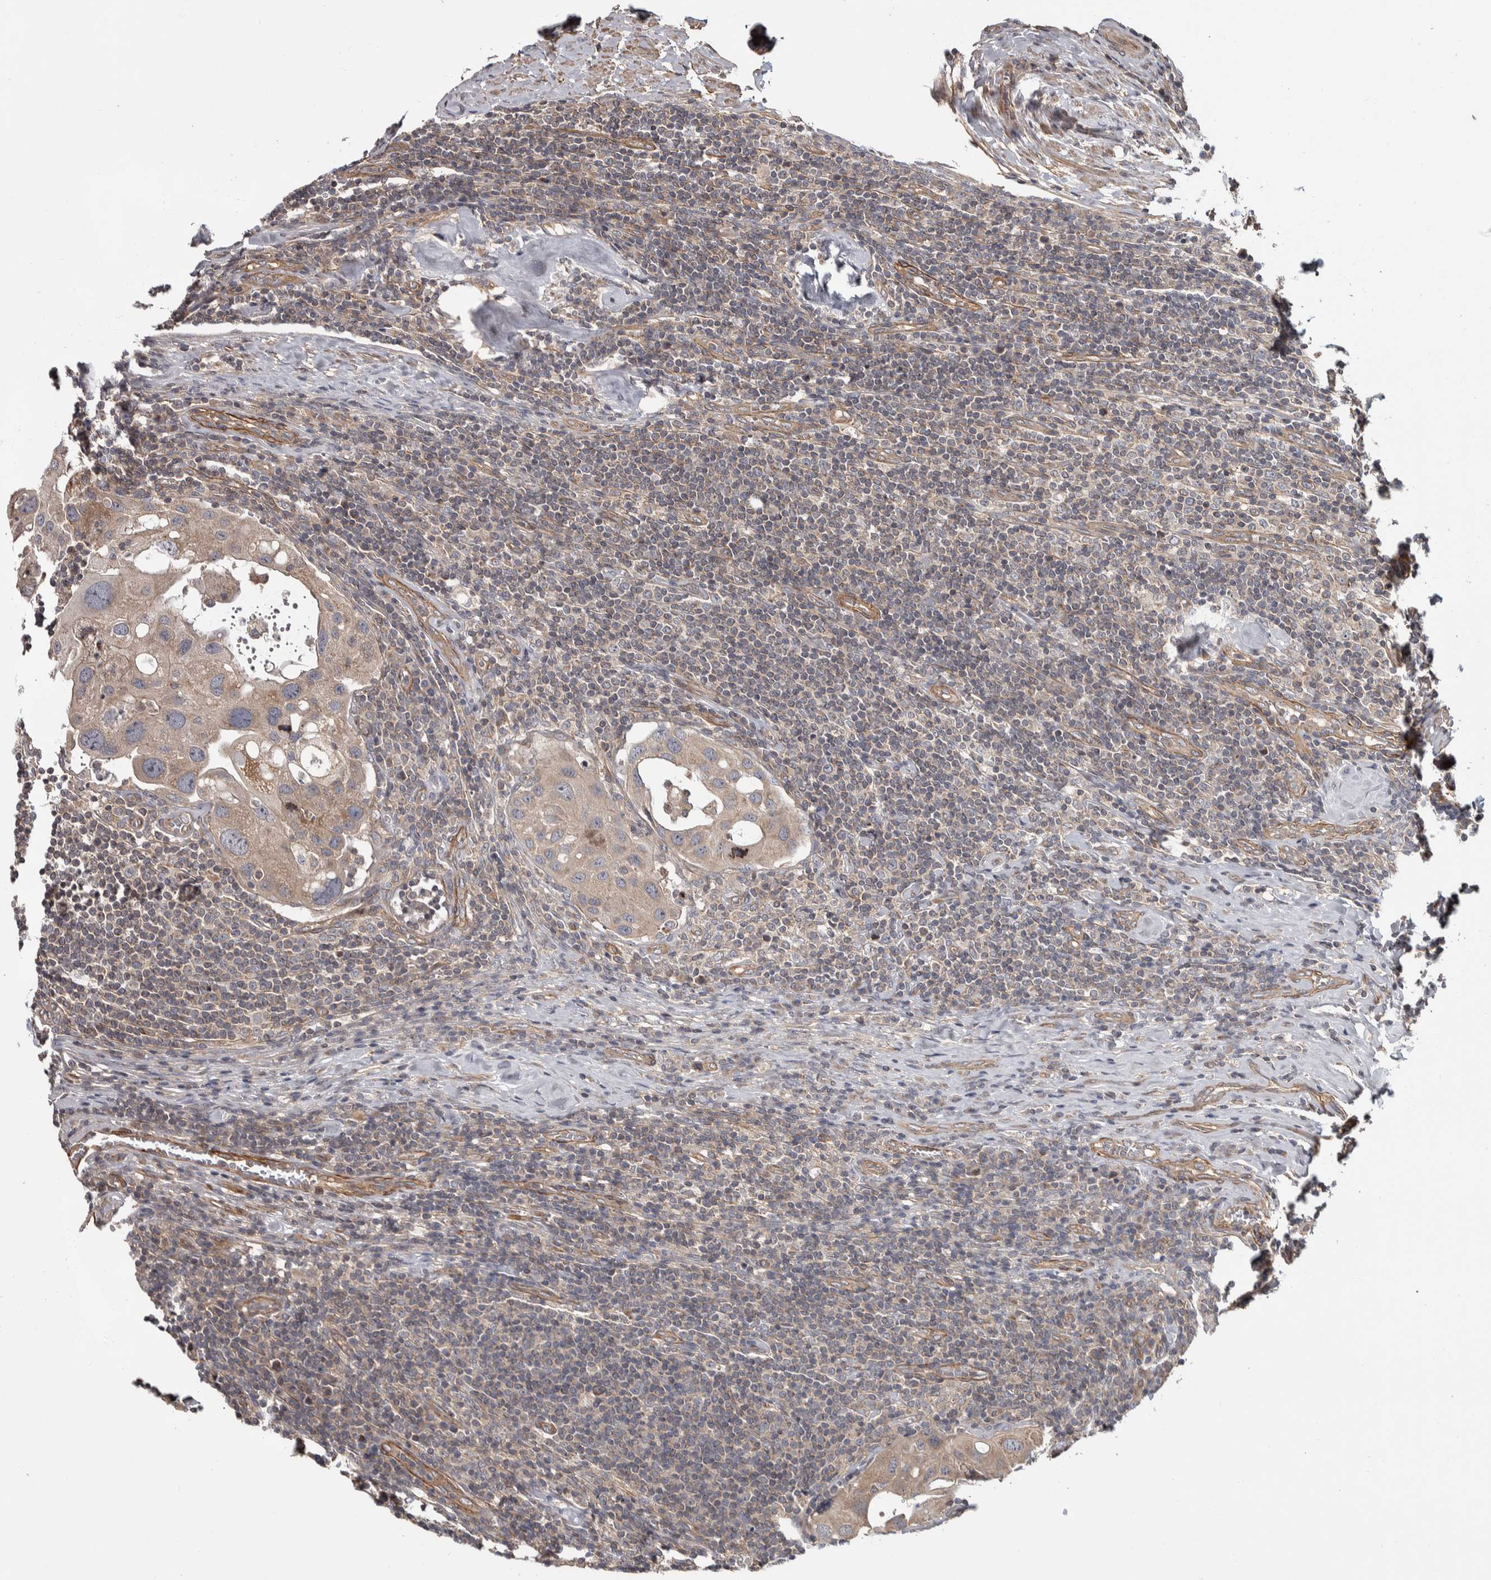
{"staining": {"intensity": "weak", "quantity": "25%-75%", "location": "cytoplasmic/membranous"}, "tissue": "urothelial cancer", "cell_type": "Tumor cells", "image_type": "cancer", "snomed": [{"axis": "morphology", "description": "Urothelial carcinoma, High grade"}, {"axis": "topography", "description": "Lymph node"}, {"axis": "topography", "description": "Urinary bladder"}], "caption": "The image demonstrates staining of urothelial cancer, revealing weak cytoplasmic/membranous protein expression (brown color) within tumor cells.", "gene": "CHMP4C", "patient": {"sex": "male", "age": 51}}